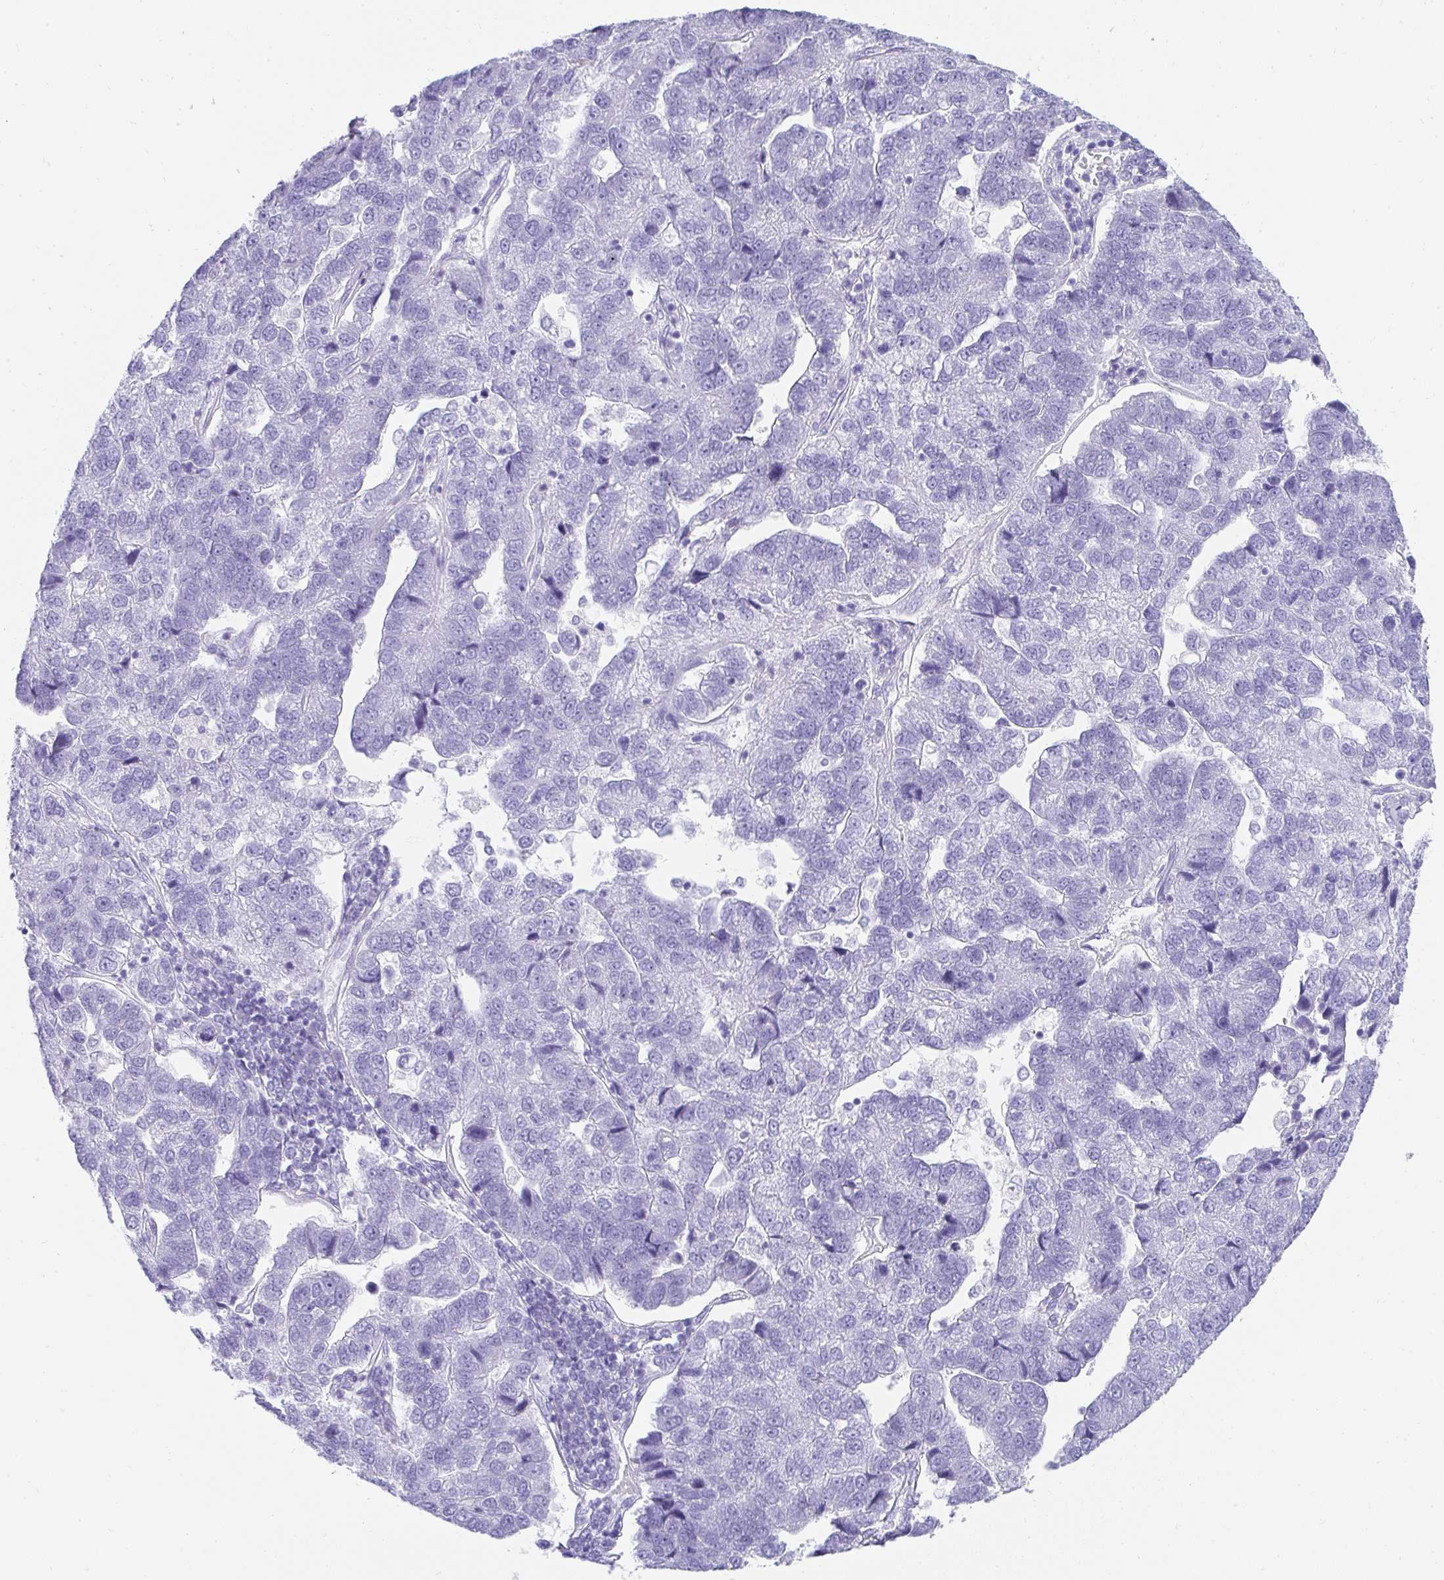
{"staining": {"intensity": "negative", "quantity": "none", "location": "none"}, "tissue": "pancreatic cancer", "cell_type": "Tumor cells", "image_type": "cancer", "snomed": [{"axis": "morphology", "description": "Adenocarcinoma, NOS"}, {"axis": "topography", "description": "Pancreas"}], "caption": "High power microscopy histopathology image of an immunohistochemistry image of pancreatic adenocarcinoma, revealing no significant expression in tumor cells.", "gene": "TNNT1", "patient": {"sex": "female", "age": 61}}